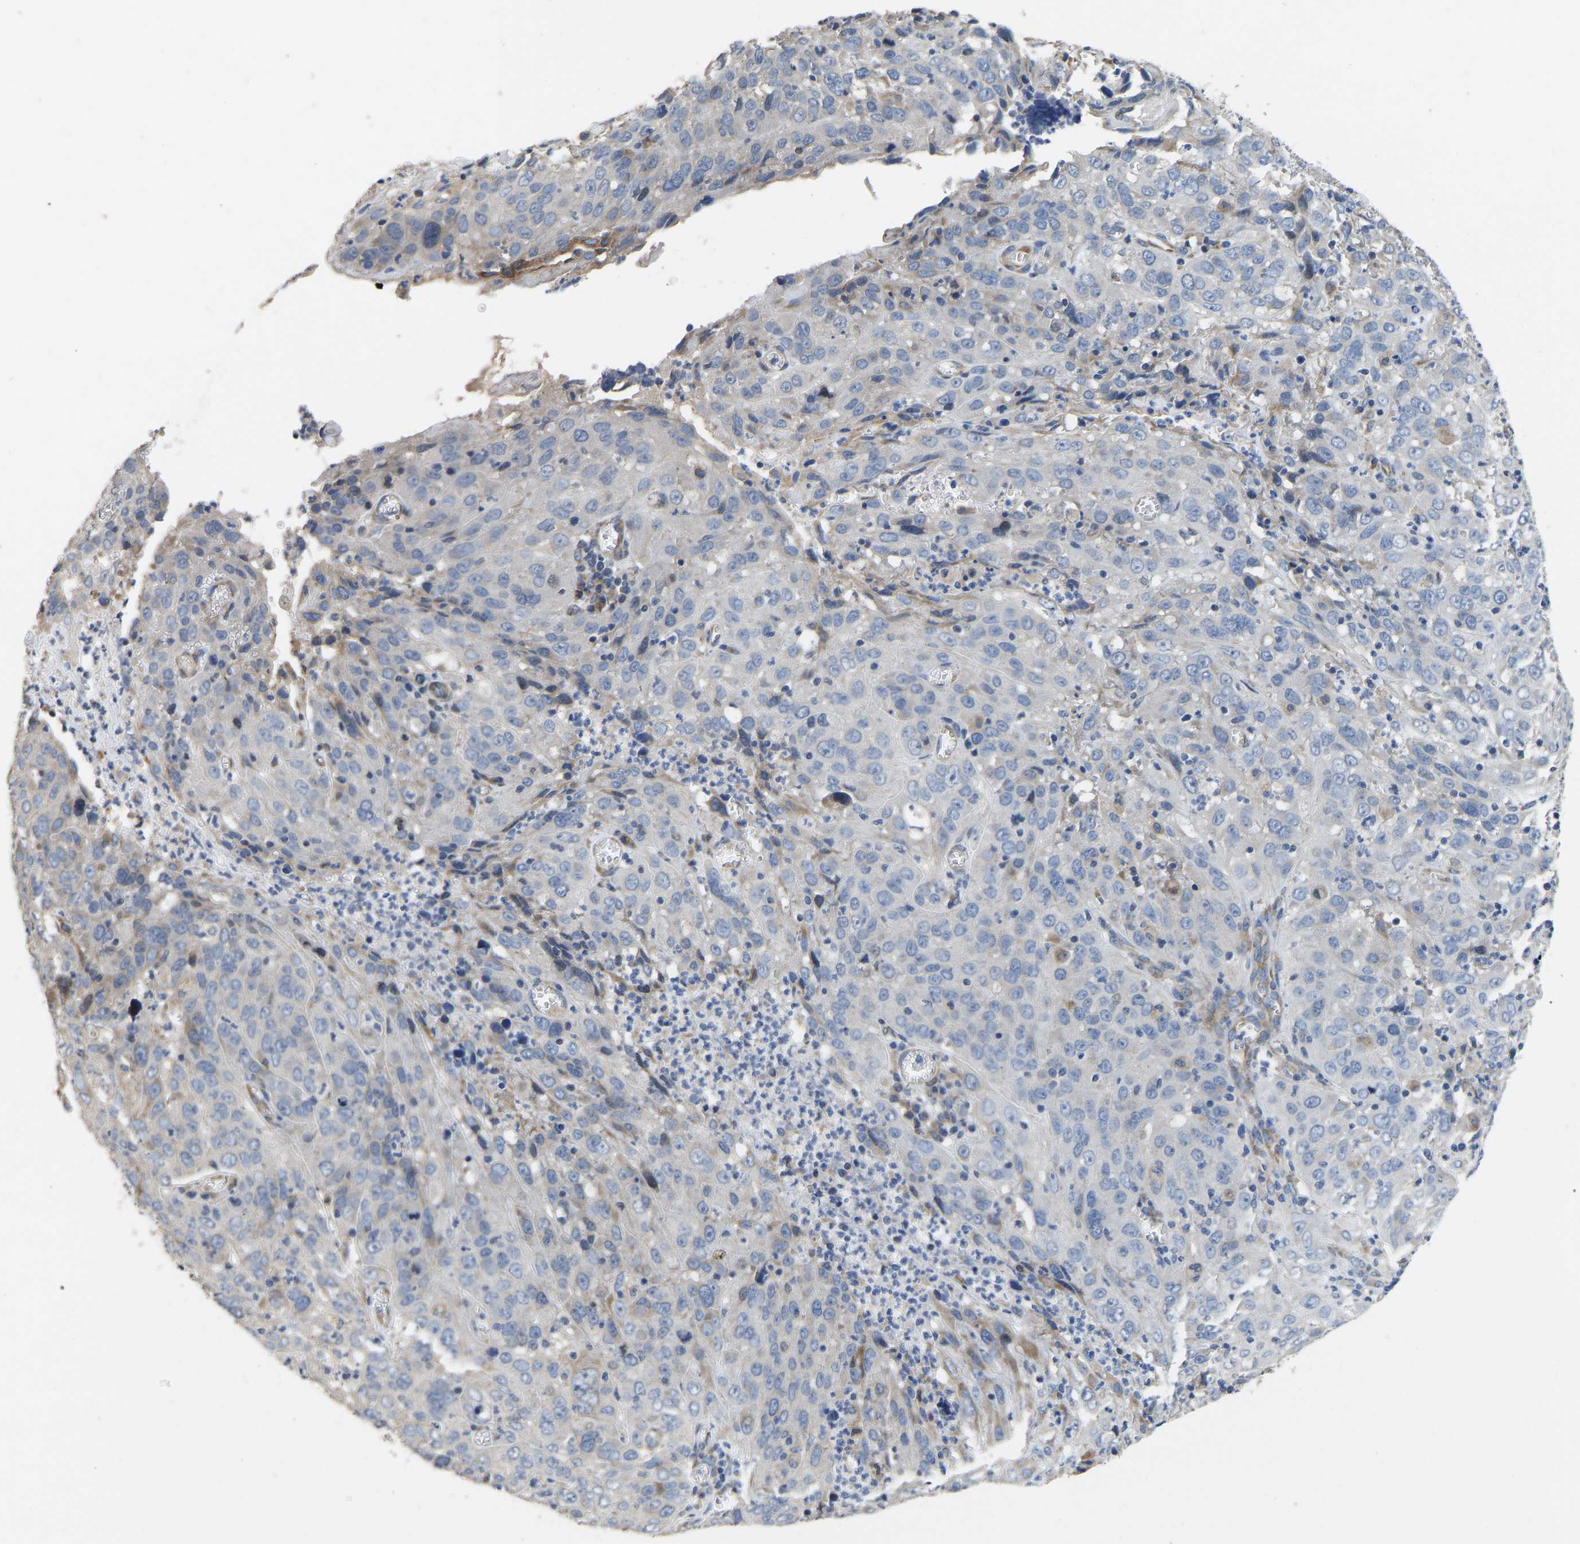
{"staining": {"intensity": "negative", "quantity": "none", "location": "none"}, "tissue": "cervical cancer", "cell_type": "Tumor cells", "image_type": "cancer", "snomed": [{"axis": "morphology", "description": "Squamous cell carcinoma, NOS"}, {"axis": "topography", "description": "Cervix"}], "caption": "Immunohistochemistry micrograph of neoplastic tissue: human cervical cancer (squamous cell carcinoma) stained with DAB reveals no significant protein positivity in tumor cells.", "gene": "TMEM150A", "patient": {"sex": "female", "age": 32}}